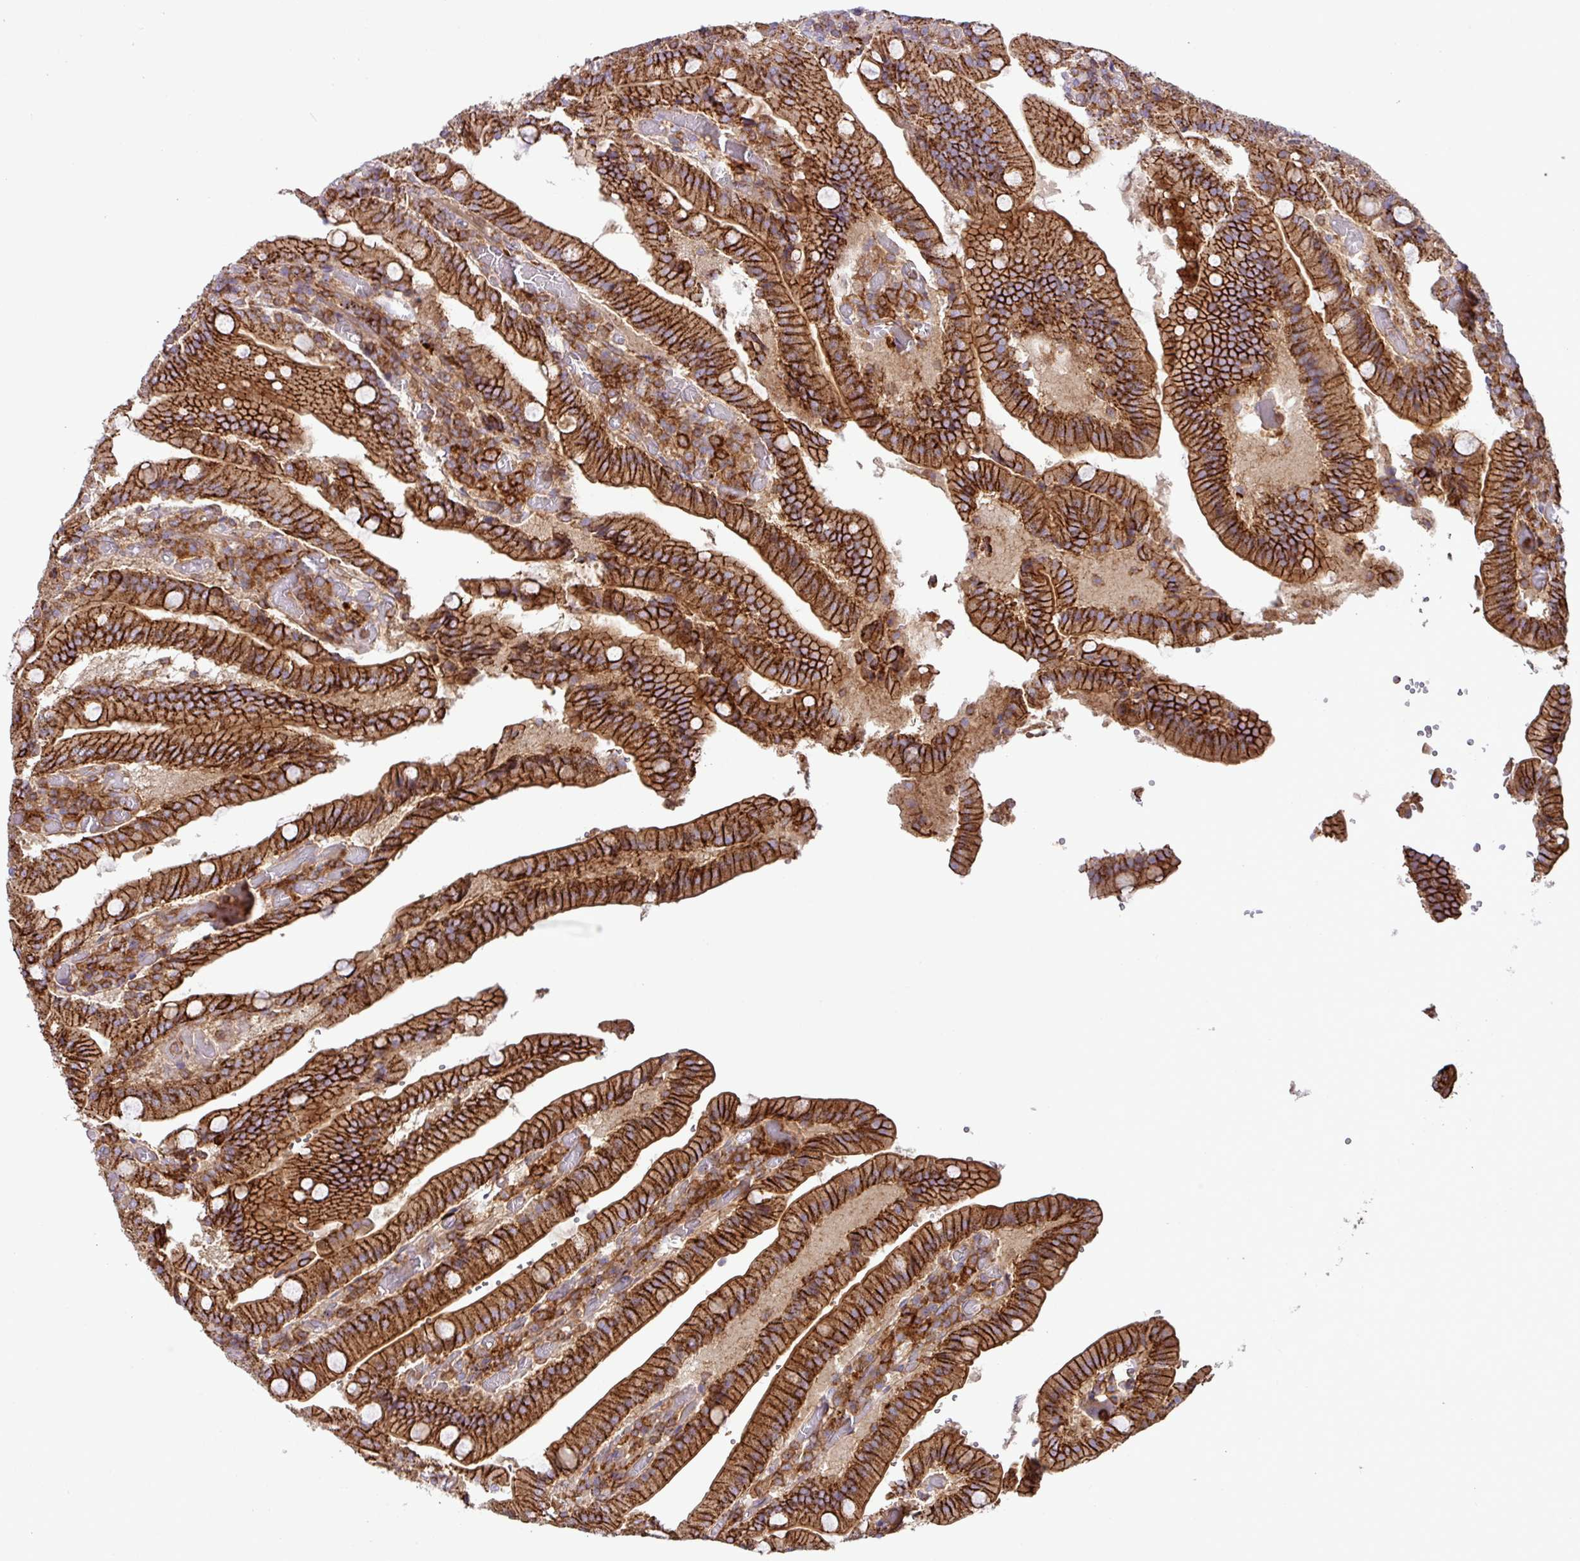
{"staining": {"intensity": "strong", "quantity": ">75%", "location": "cytoplasmic/membranous"}, "tissue": "duodenum", "cell_type": "Glandular cells", "image_type": "normal", "snomed": [{"axis": "morphology", "description": "Normal tissue, NOS"}, {"axis": "topography", "description": "Duodenum"}], "caption": "This micrograph demonstrates IHC staining of benign human duodenum, with high strong cytoplasmic/membranous staining in approximately >75% of glandular cells.", "gene": "RIC1", "patient": {"sex": "female", "age": 62}}